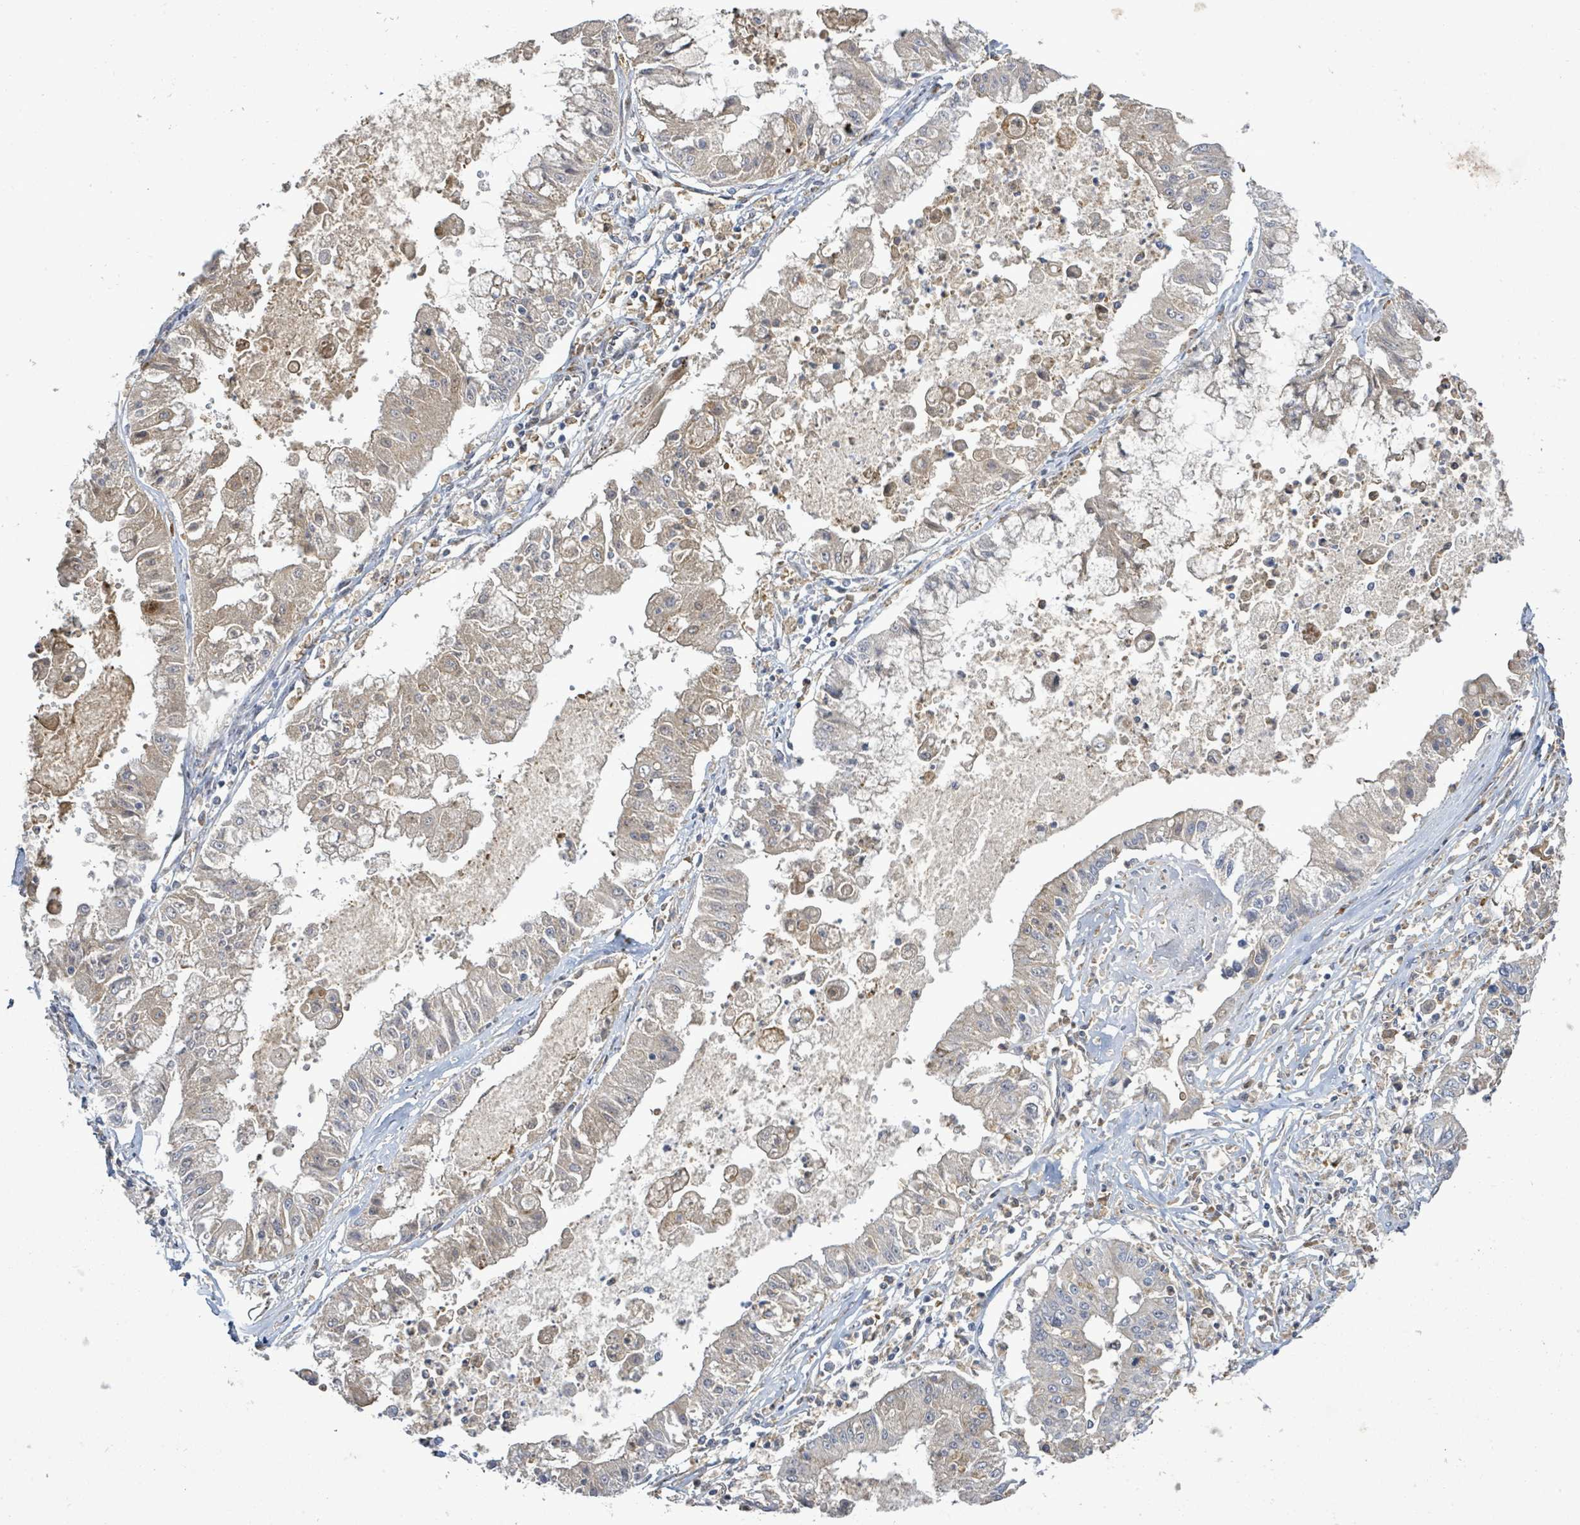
{"staining": {"intensity": "weak", "quantity": "<25%", "location": "cytoplasmic/membranous"}, "tissue": "ovarian cancer", "cell_type": "Tumor cells", "image_type": "cancer", "snomed": [{"axis": "morphology", "description": "Cystadenocarcinoma, mucinous, NOS"}, {"axis": "topography", "description": "Ovary"}], "caption": "The histopathology image reveals no significant positivity in tumor cells of ovarian cancer.", "gene": "SLIT3", "patient": {"sex": "female", "age": 70}}